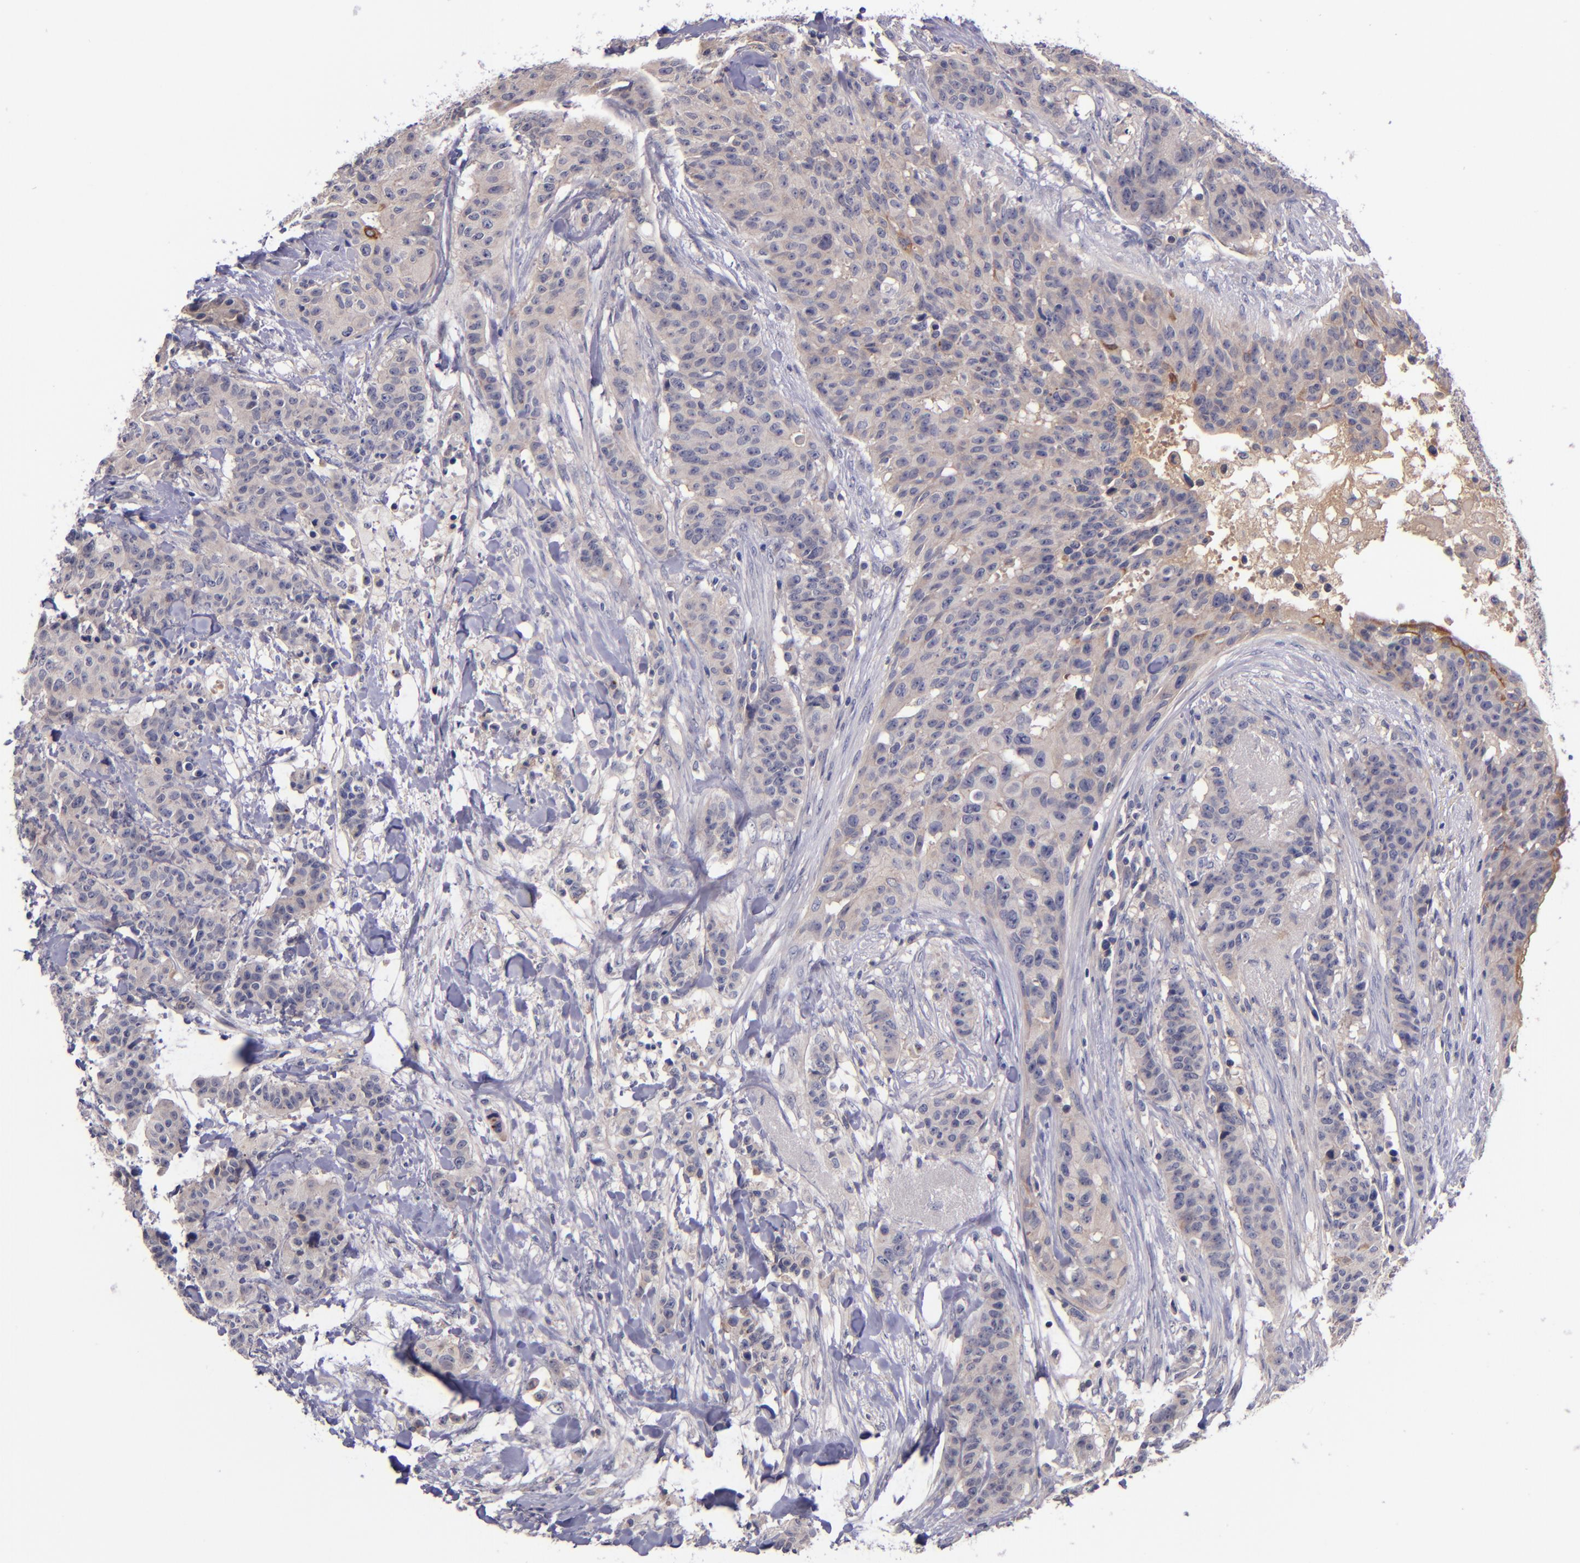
{"staining": {"intensity": "weak", "quantity": ">75%", "location": "cytoplasmic/membranous"}, "tissue": "breast cancer", "cell_type": "Tumor cells", "image_type": "cancer", "snomed": [{"axis": "morphology", "description": "Duct carcinoma"}, {"axis": "topography", "description": "Breast"}], "caption": "Protein expression by IHC displays weak cytoplasmic/membranous positivity in approximately >75% of tumor cells in breast cancer (intraductal carcinoma).", "gene": "RBP4", "patient": {"sex": "female", "age": 40}}